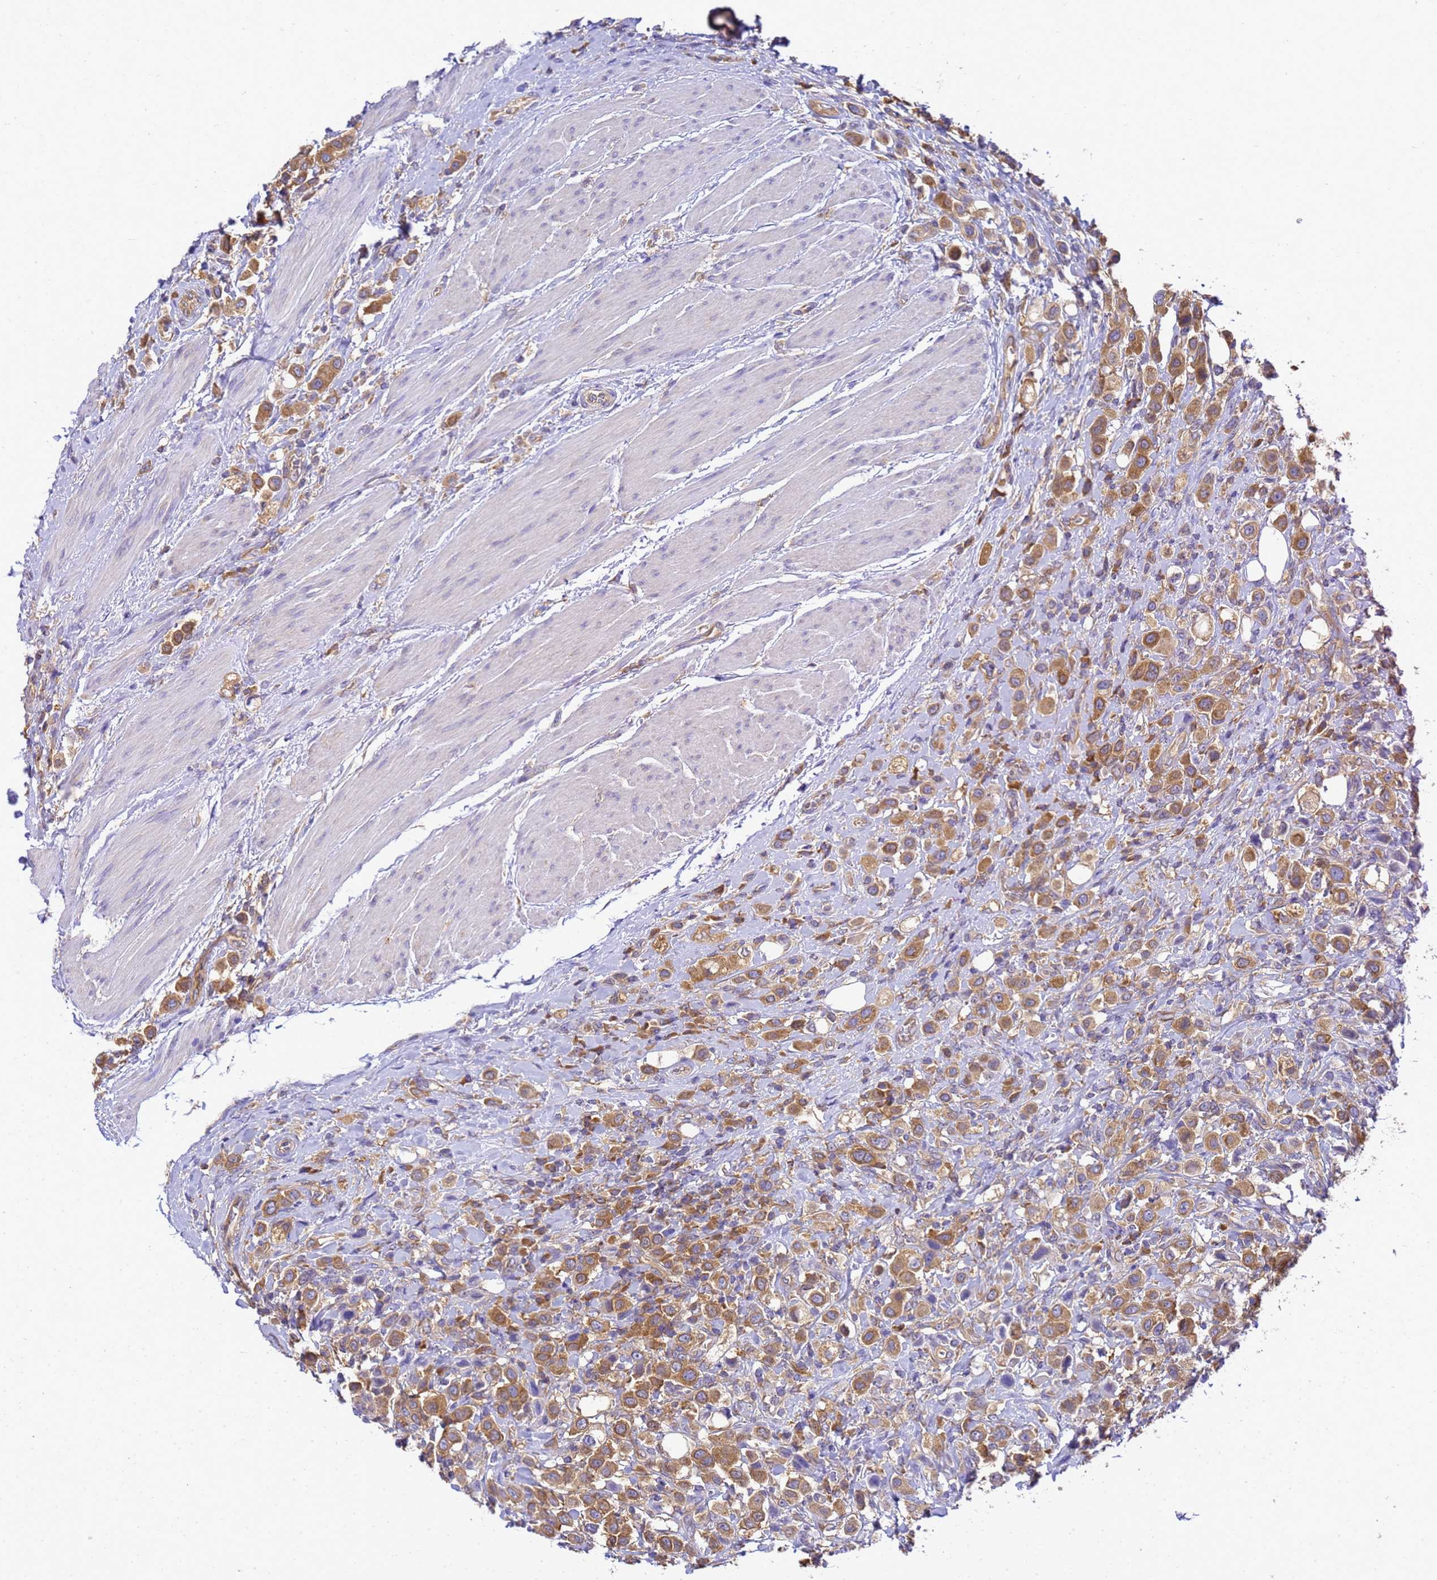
{"staining": {"intensity": "moderate", "quantity": ">75%", "location": "cytoplasmic/membranous"}, "tissue": "urothelial cancer", "cell_type": "Tumor cells", "image_type": "cancer", "snomed": [{"axis": "morphology", "description": "Urothelial carcinoma, High grade"}, {"axis": "topography", "description": "Urinary bladder"}], "caption": "This is an image of immunohistochemistry staining of urothelial cancer, which shows moderate positivity in the cytoplasmic/membranous of tumor cells.", "gene": "NARS1", "patient": {"sex": "male", "age": 50}}